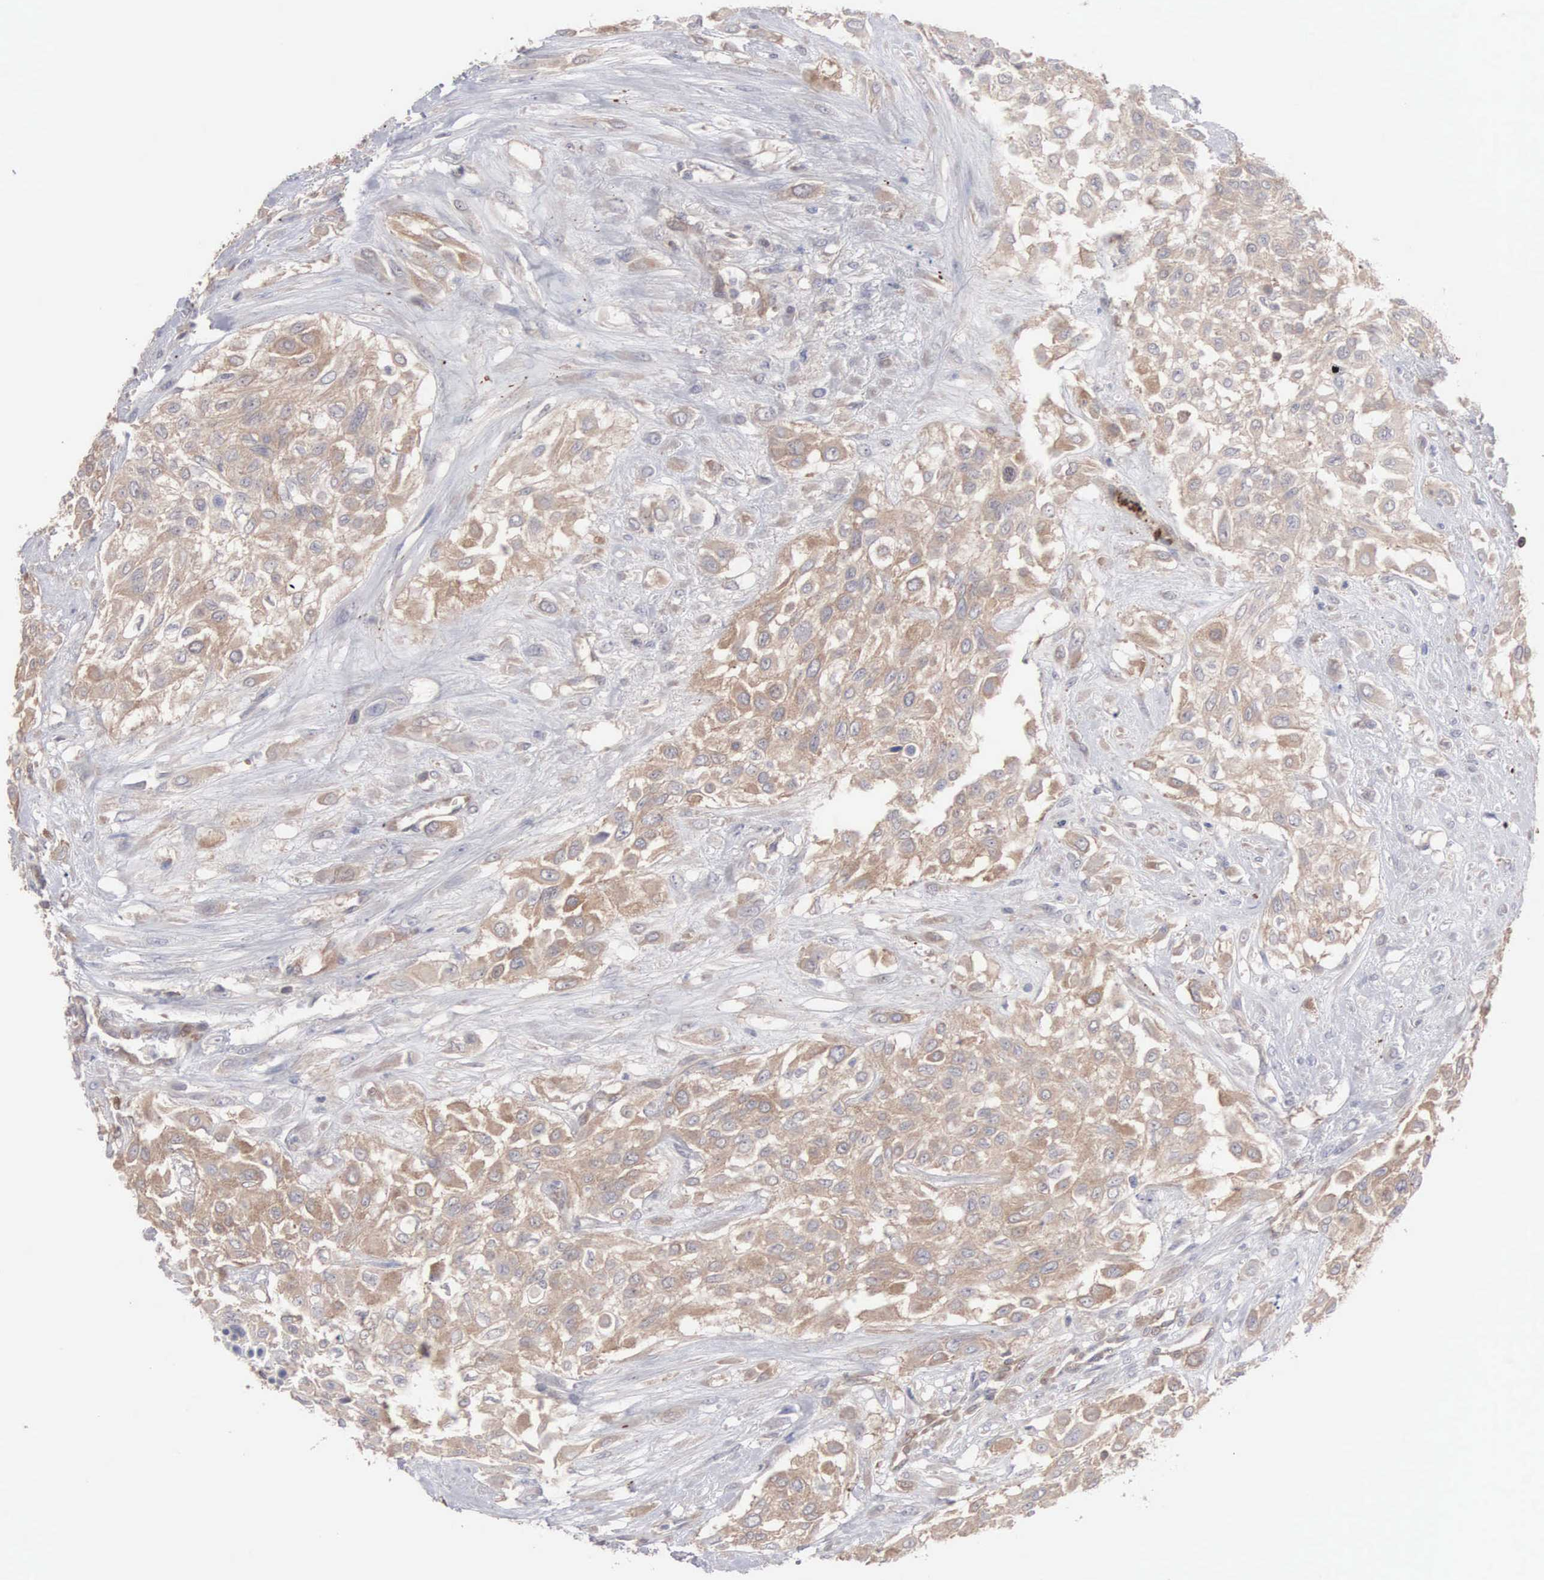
{"staining": {"intensity": "weak", "quantity": ">75%", "location": "cytoplasmic/membranous"}, "tissue": "urothelial cancer", "cell_type": "Tumor cells", "image_type": "cancer", "snomed": [{"axis": "morphology", "description": "Urothelial carcinoma, High grade"}, {"axis": "topography", "description": "Urinary bladder"}], "caption": "Protein staining of urothelial carcinoma (high-grade) tissue demonstrates weak cytoplasmic/membranous staining in approximately >75% of tumor cells.", "gene": "MTHFD1", "patient": {"sex": "male", "age": 57}}